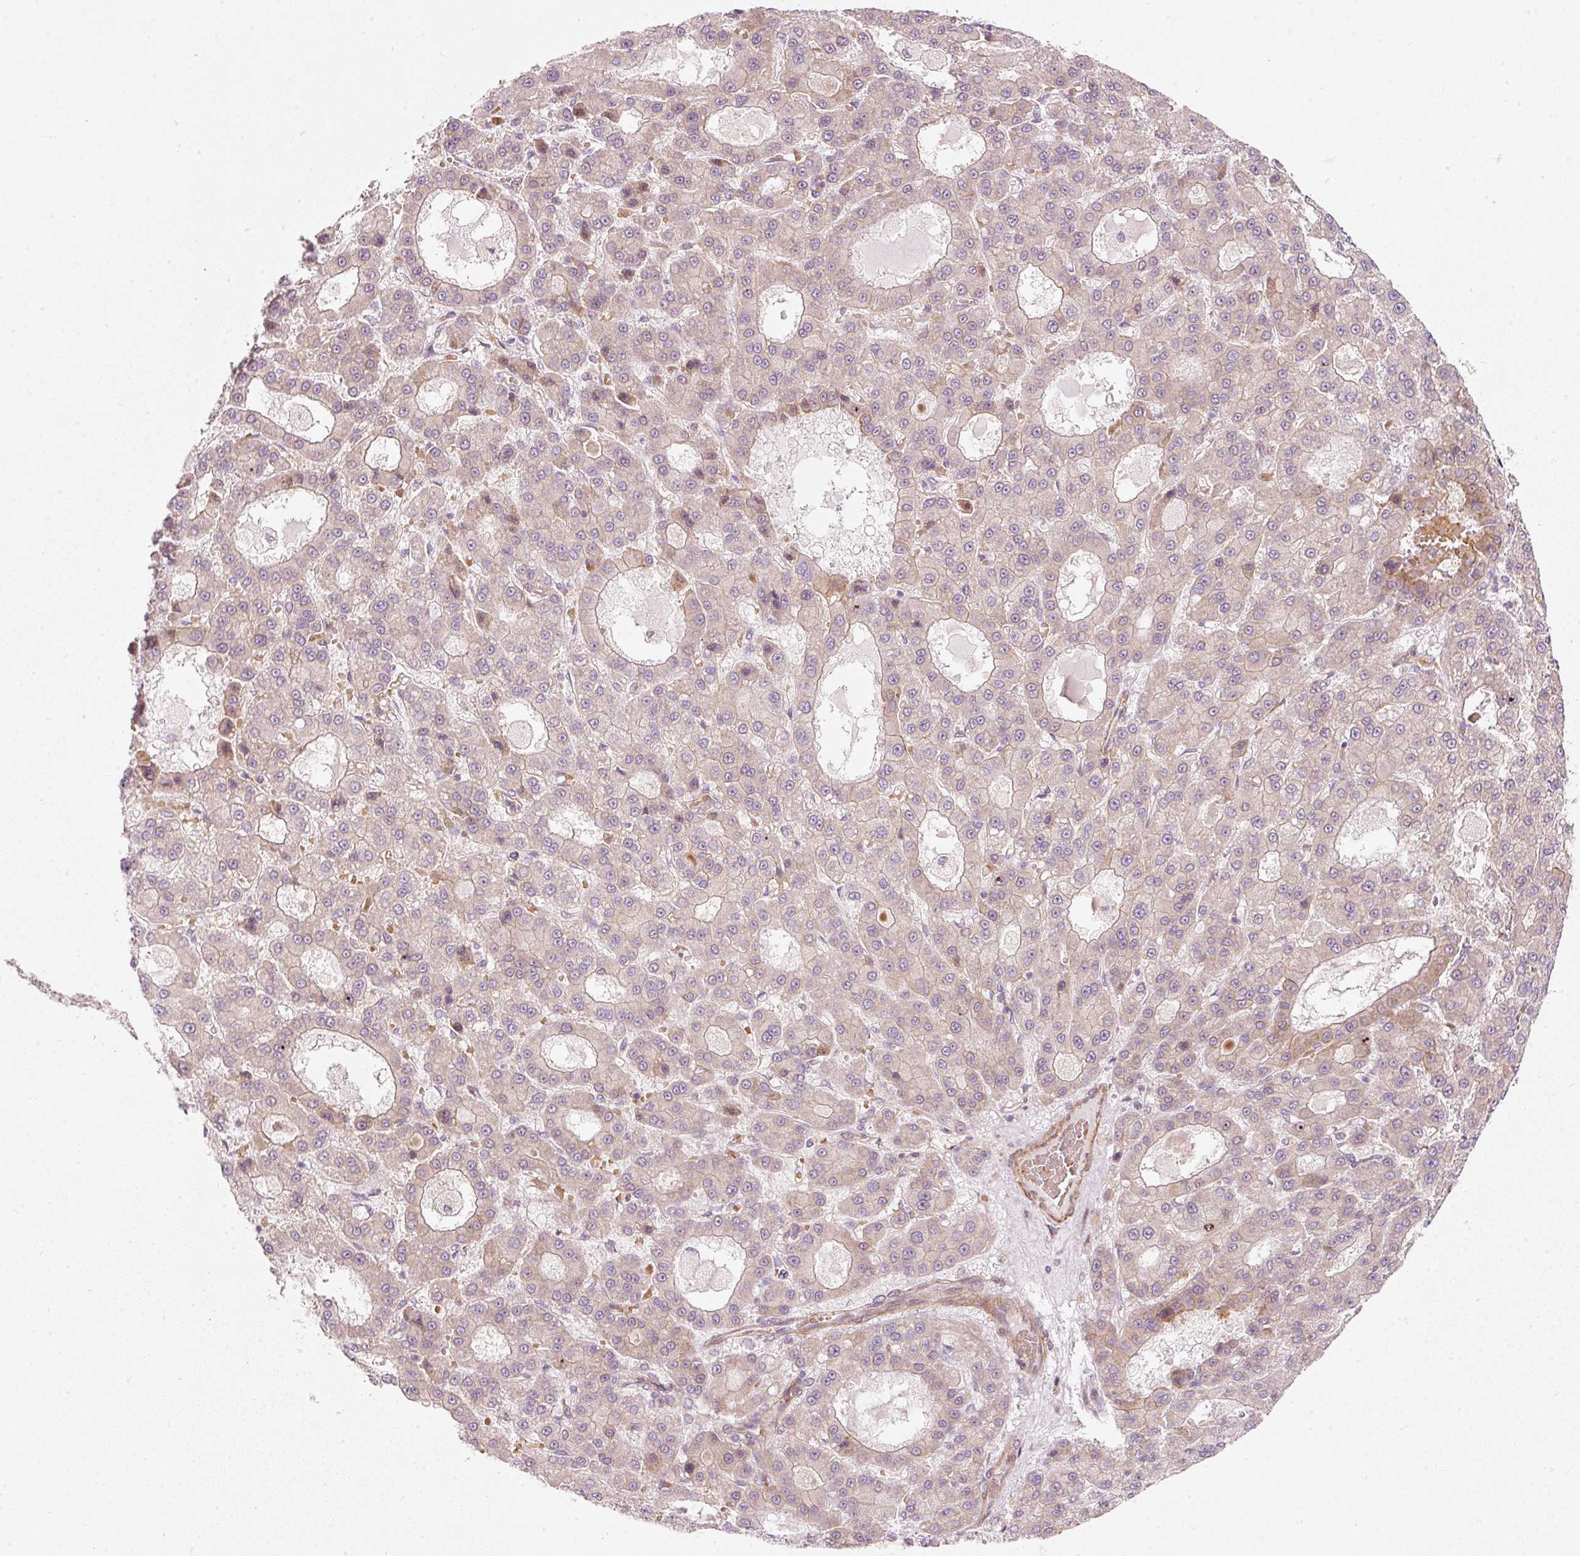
{"staining": {"intensity": "negative", "quantity": "none", "location": "none"}, "tissue": "liver cancer", "cell_type": "Tumor cells", "image_type": "cancer", "snomed": [{"axis": "morphology", "description": "Carcinoma, Hepatocellular, NOS"}, {"axis": "topography", "description": "Liver"}], "caption": "Tumor cells show no significant protein positivity in liver cancer (hepatocellular carcinoma). (DAB immunohistochemistry, high magnification).", "gene": "KCNQ1", "patient": {"sex": "male", "age": 70}}